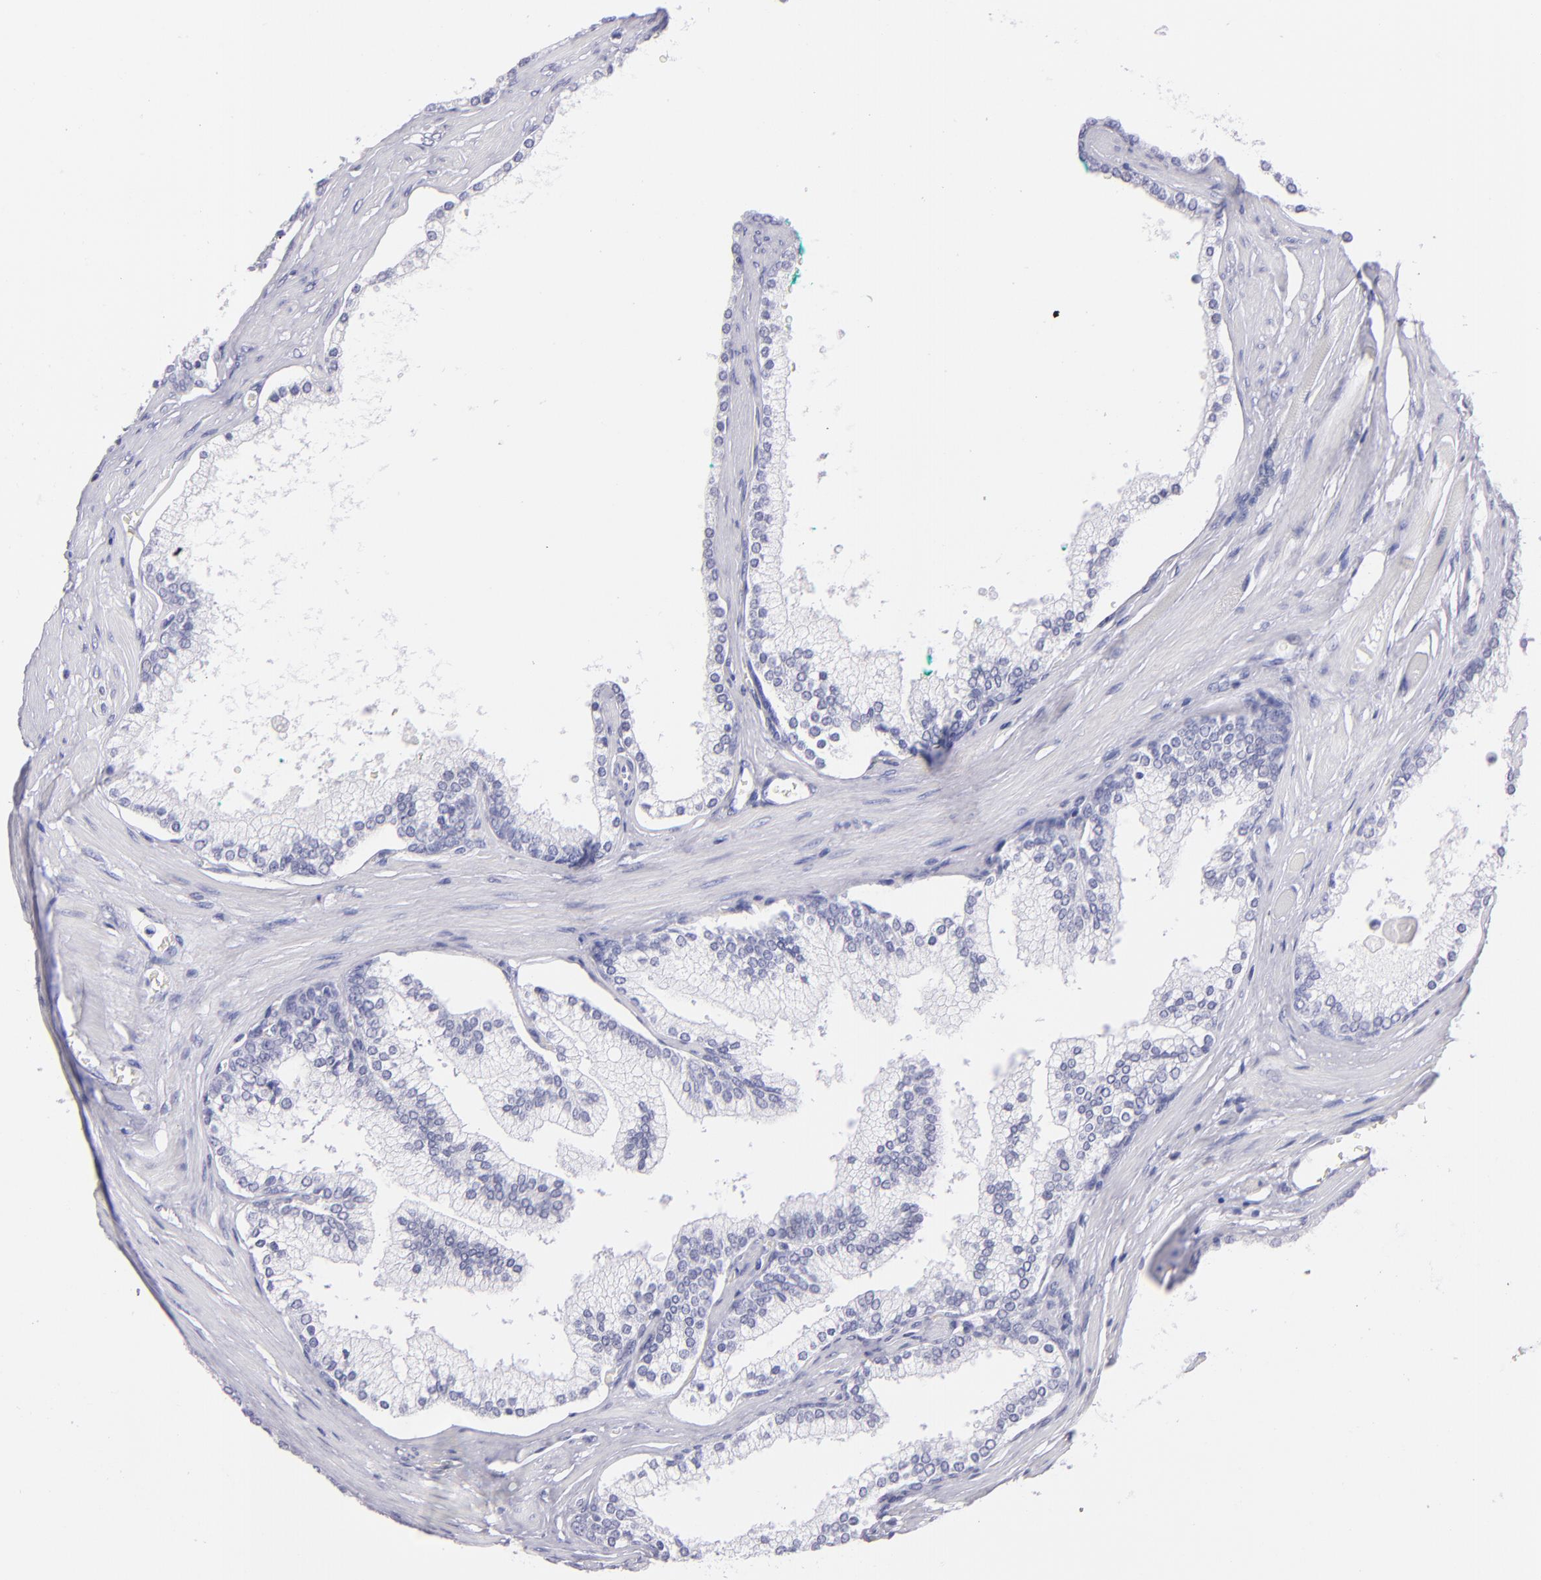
{"staining": {"intensity": "negative", "quantity": "none", "location": "none"}, "tissue": "prostate cancer", "cell_type": "Tumor cells", "image_type": "cancer", "snomed": [{"axis": "morphology", "description": "Adenocarcinoma, High grade"}, {"axis": "topography", "description": "Prostate"}], "caption": "A photomicrograph of prostate cancer (high-grade adenocarcinoma) stained for a protein shows no brown staining in tumor cells.", "gene": "PRF1", "patient": {"sex": "male", "age": 71}}